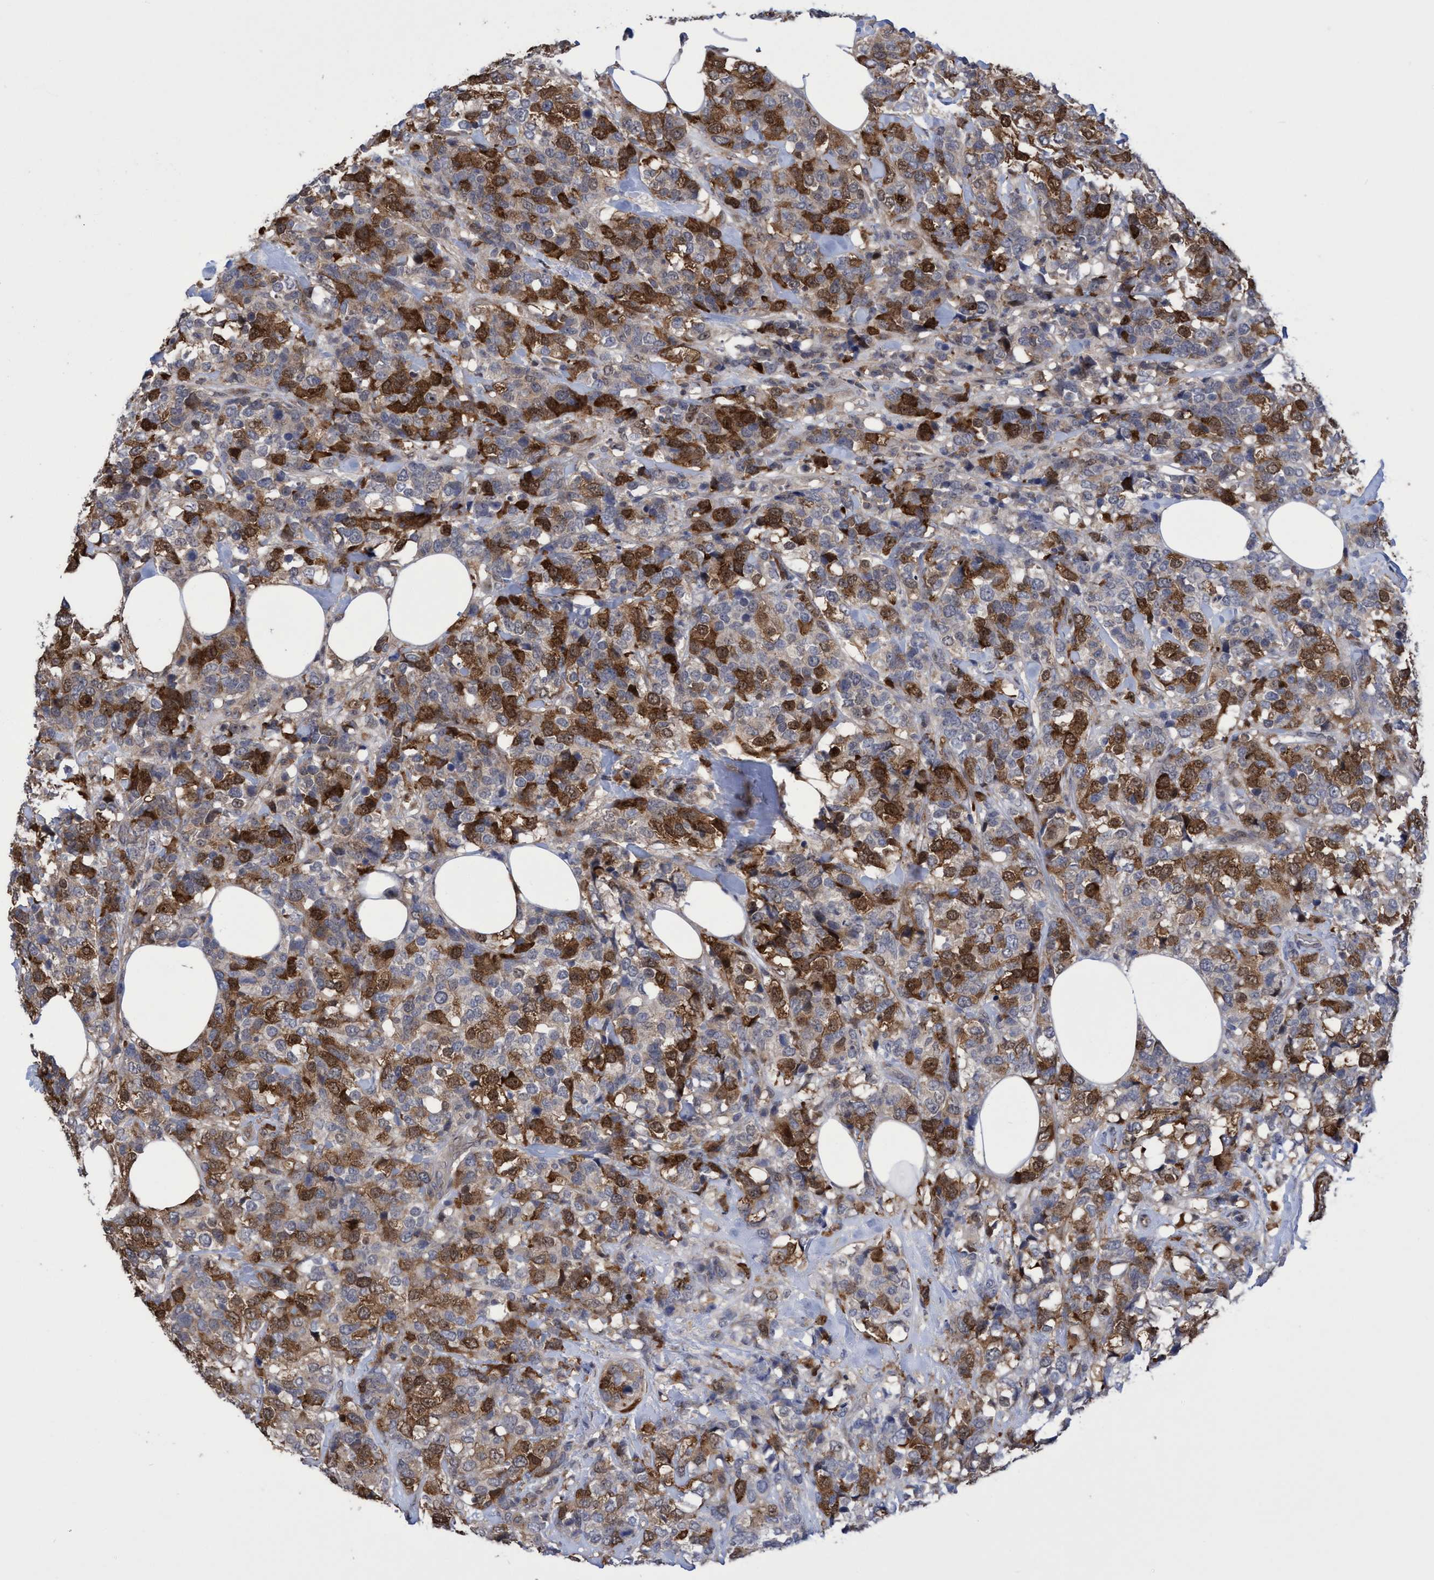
{"staining": {"intensity": "strong", "quantity": "25%-75%", "location": "cytoplasmic/membranous,nuclear"}, "tissue": "breast cancer", "cell_type": "Tumor cells", "image_type": "cancer", "snomed": [{"axis": "morphology", "description": "Lobular carcinoma"}, {"axis": "topography", "description": "Breast"}], "caption": "There is high levels of strong cytoplasmic/membranous and nuclear staining in tumor cells of breast cancer, as demonstrated by immunohistochemical staining (brown color).", "gene": "SLBP", "patient": {"sex": "female", "age": 59}}